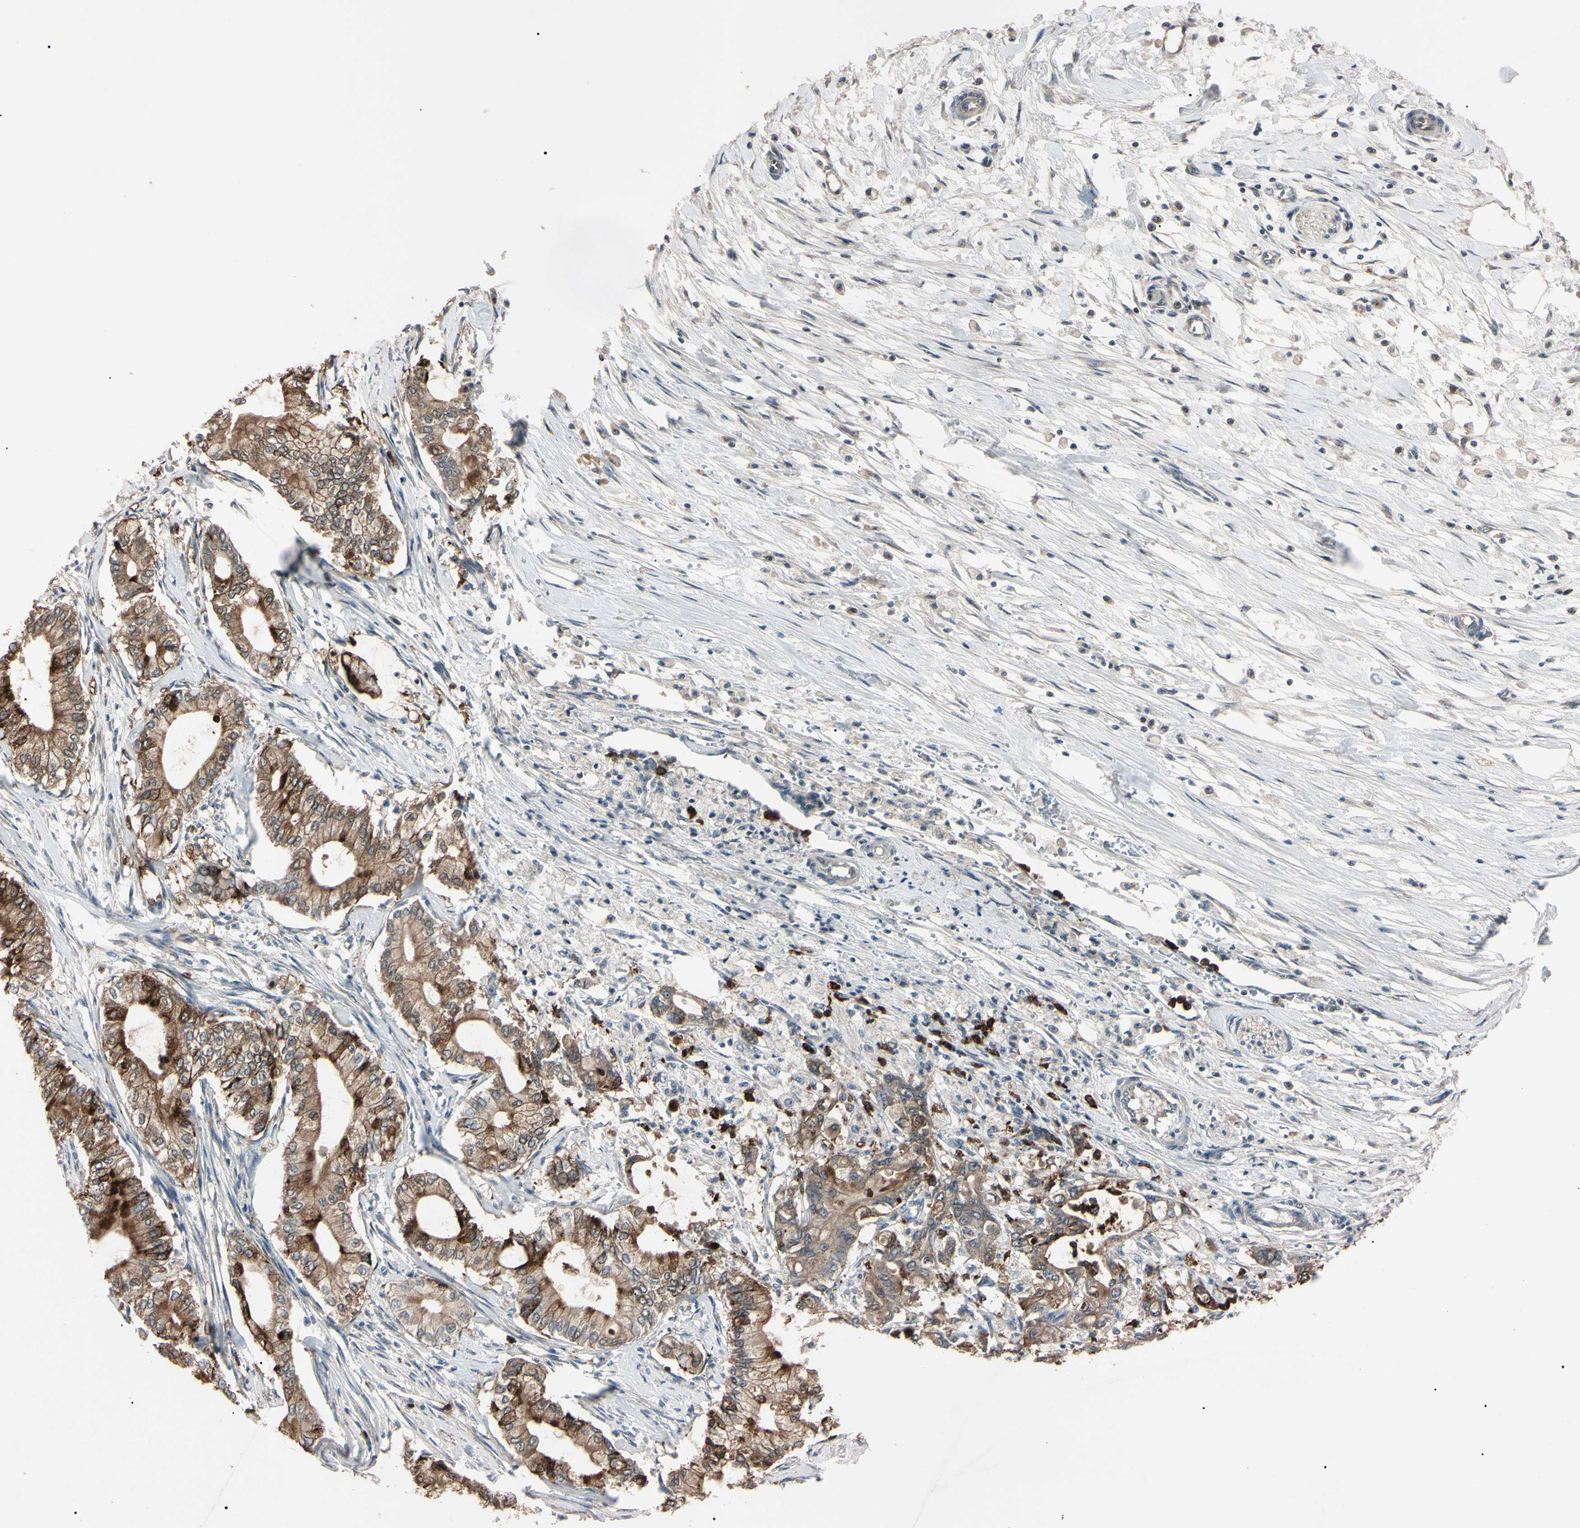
{"staining": {"intensity": "moderate", "quantity": "<25%", "location": "cytoplasmic/membranous,nuclear"}, "tissue": "pancreatic cancer", "cell_type": "Tumor cells", "image_type": "cancer", "snomed": [{"axis": "morphology", "description": "Adenocarcinoma, NOS"}, {"axis": "topography", "description": "Pancreas"}], "caption": "Pancreatic adenocarcinoma stained with DAB (3,3'-diaminobenzidine) immunohistochemistry (IHC) exhibits low levels of moderate cytoplasmic/membranous and nuclear positivity in approximately <25% of tumor cells.", "gene": "TRAF5", "patient": {"sex": "male", "age": 70}}